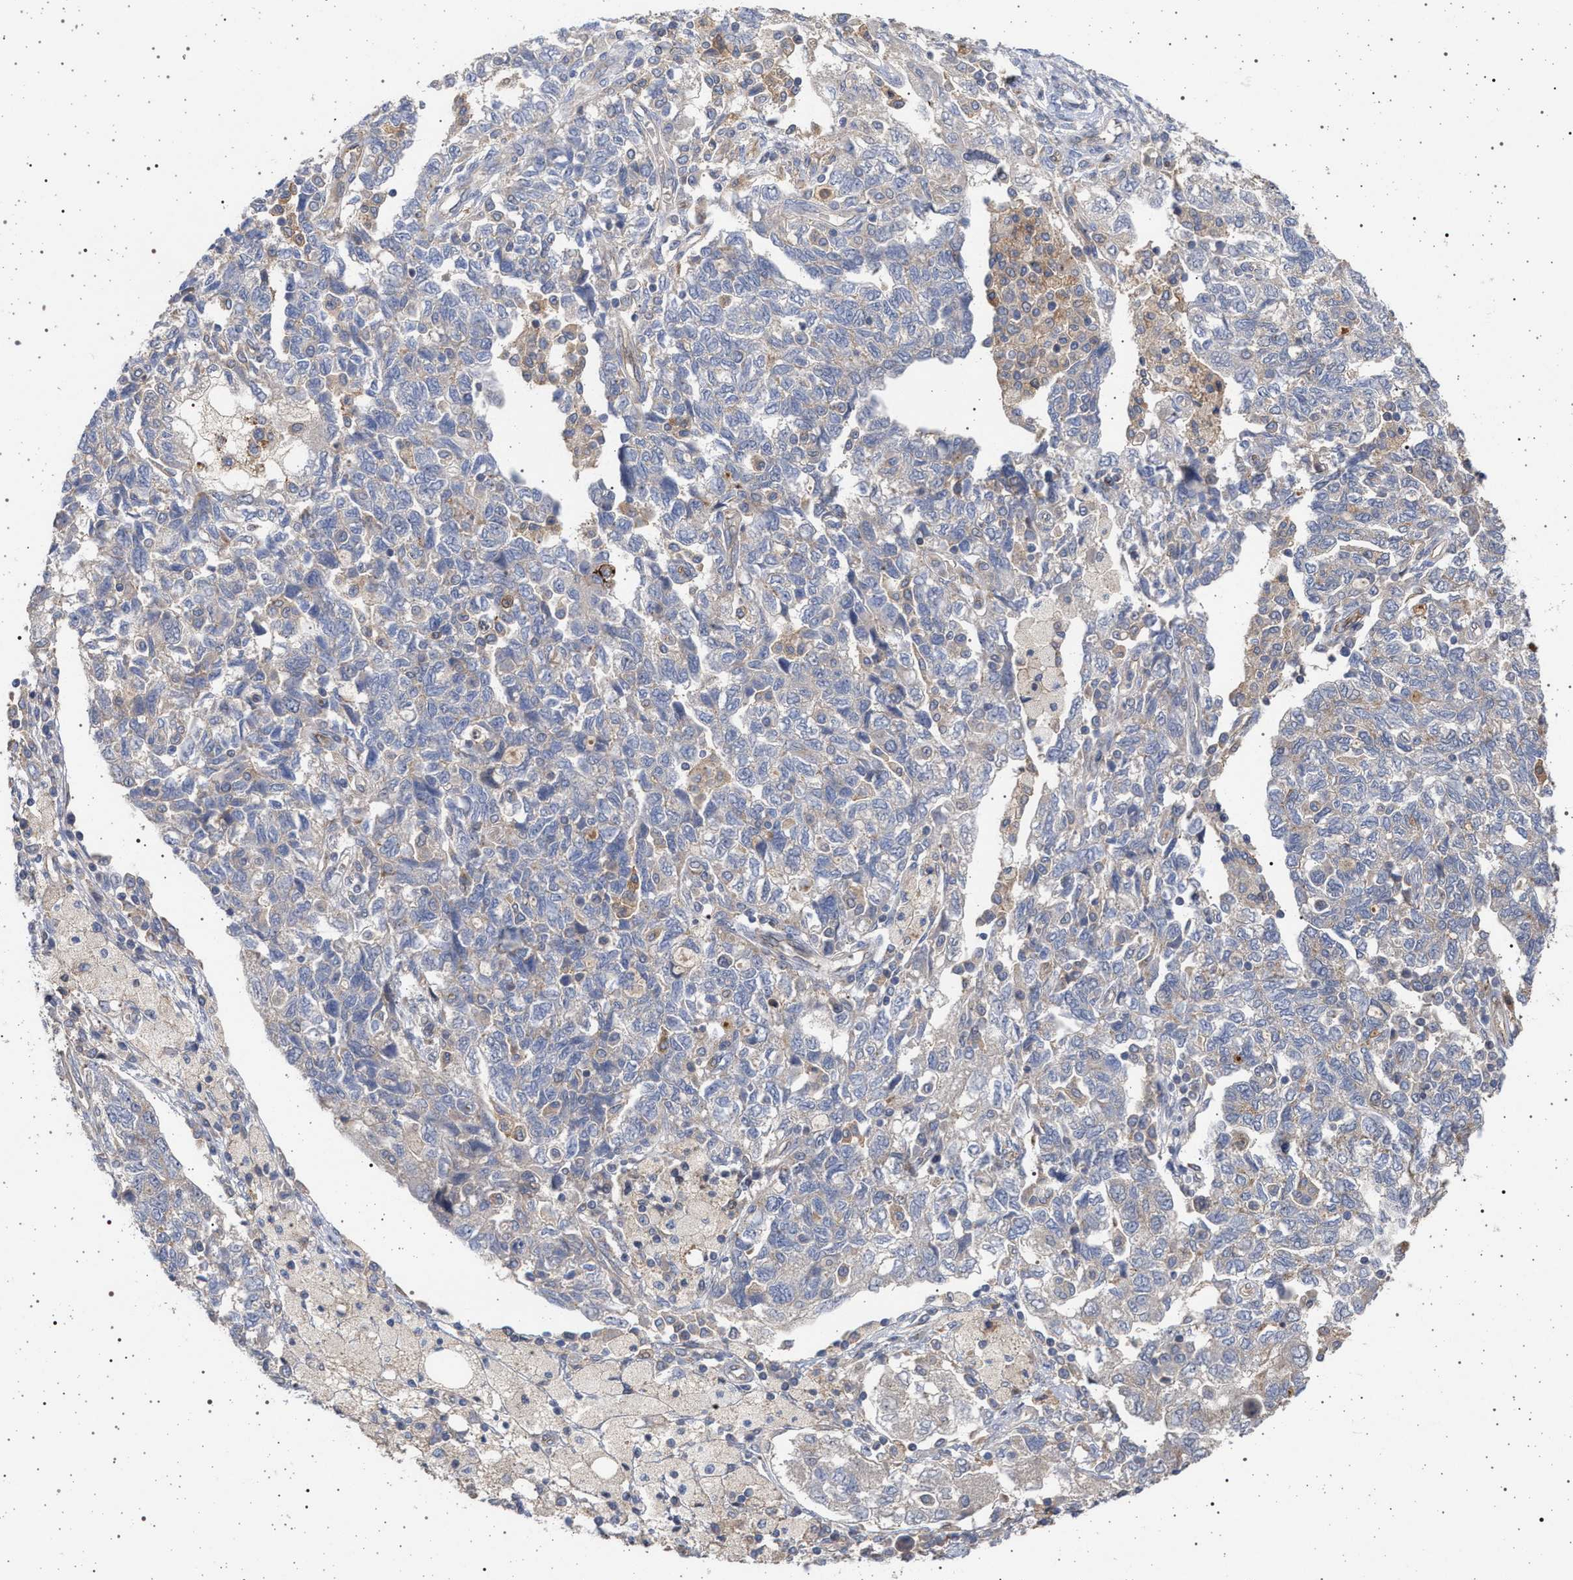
{"staining": {"intensity": "negative", "quantity": "none", "location": "none"}, "tissue": "ovarian cancer", "cell_type": "Tumor cells", "image_type": "cancer", "snomed": [{"axis": "morphology", "description": "Carcinoma, NOS"}, {"axis": "morphology", "description": "Cystadenocarcinoma, serous, NOS"}, {"axis": "topography", "description": "Ovary"}], "caption": "IHC photomicrograph of neoplastic tissue: serous cystadenocarcinoma (ovarian) stained with DAB reveals no significant protein positivity in tumor cells. Nuclei are stained in blue.", "gene": "RBM48", "patient": {"sex": "female", "age": 69}}